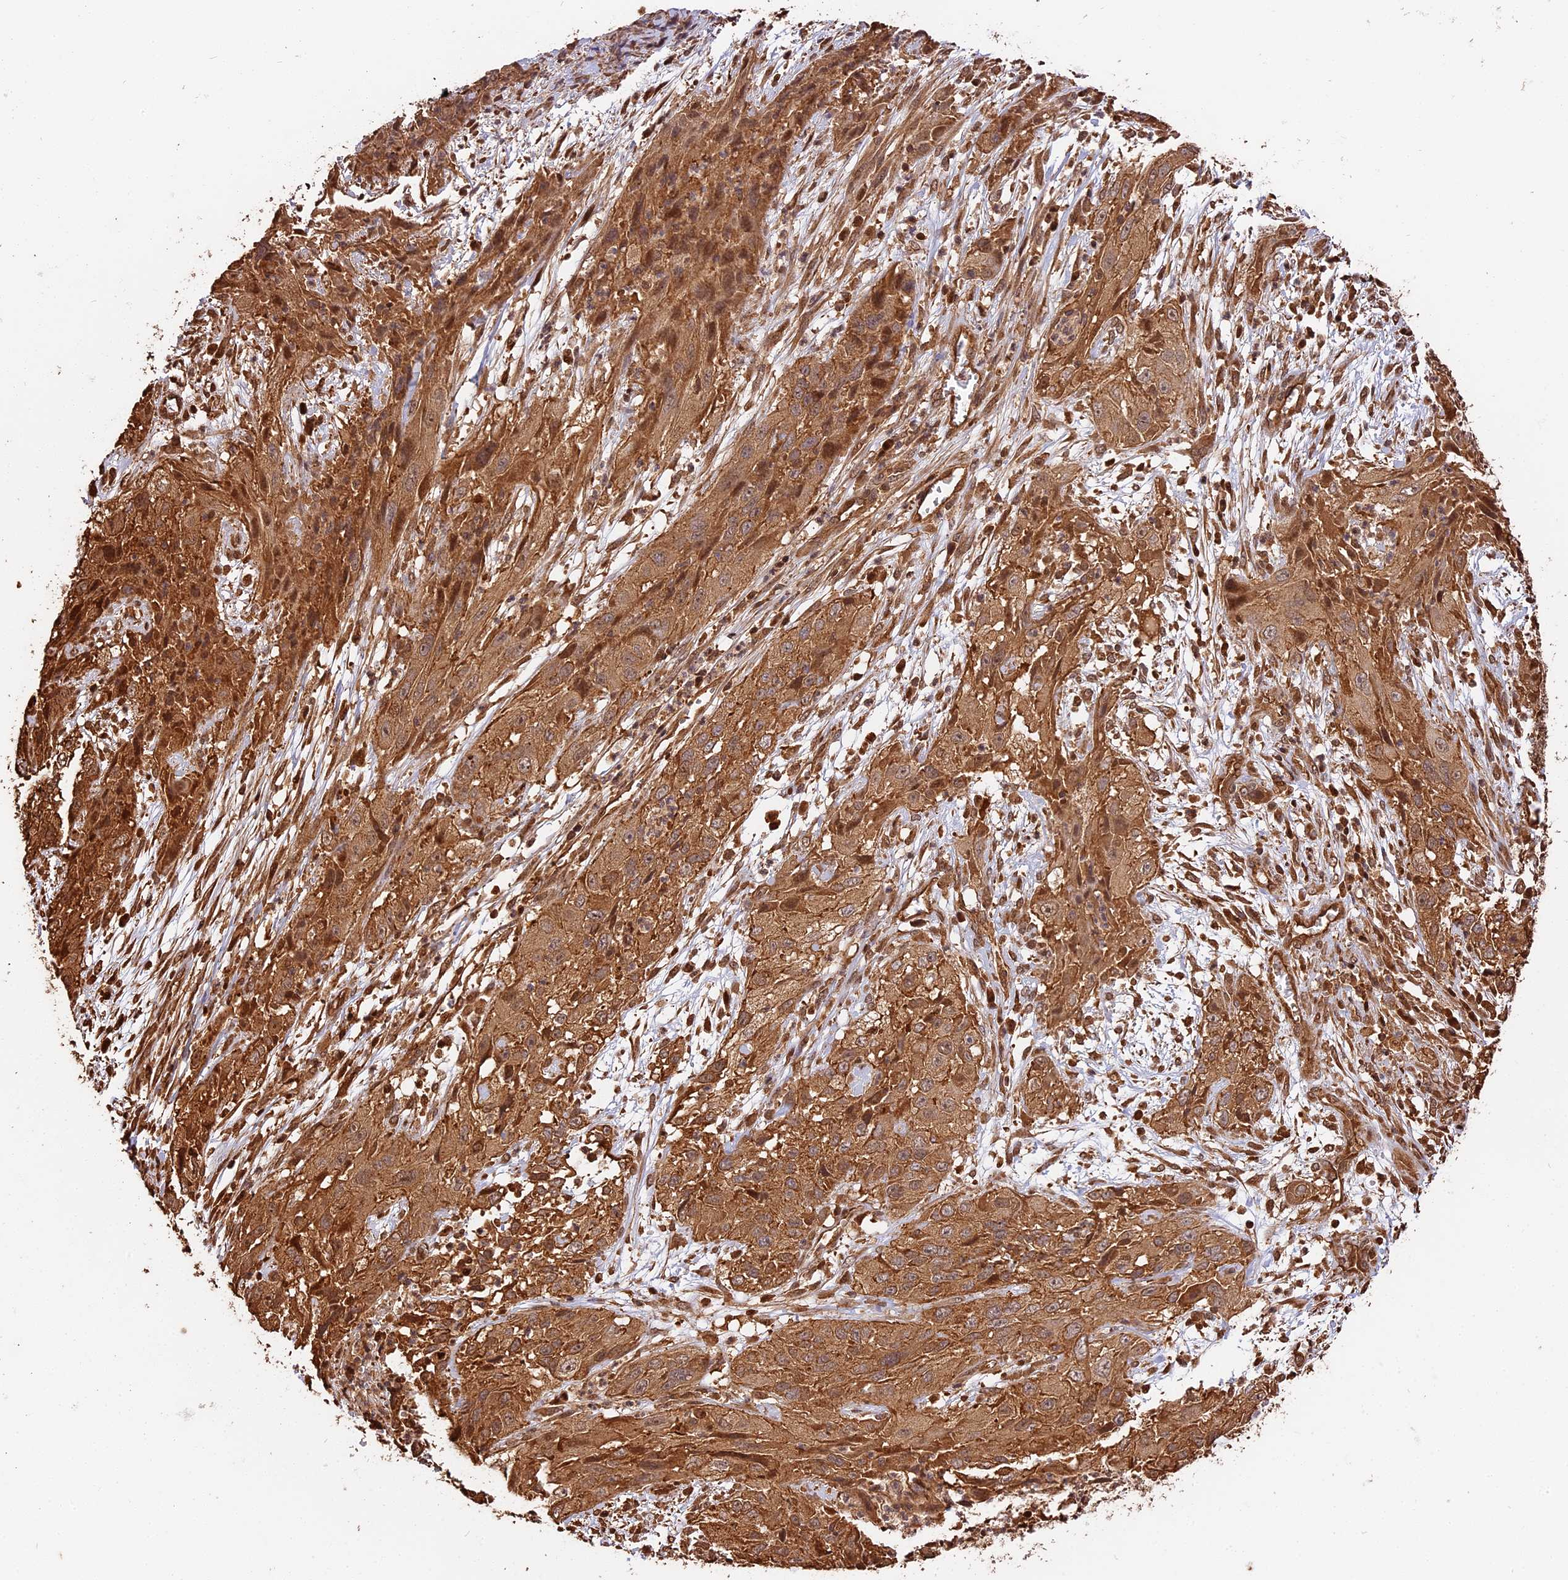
{"staining": {"intensity": "moderate", "quantity": ">75%", "location": "cytoplasmic/membranous"}, "tissue": "cervical cancer", "cell_type": "Tumor cells", "image_type": "cancer", "snomed": [{"axis": "morphology", "description": "Squamous cell carcinoma, NOS"}, {"axis": "topography", "description": "Cervix"}], "caption": "Brown immunohistochemical staining in cervical cancer exhibits moderate cytoplasmic/membranous staining in about >75% of tumor cells.", "gene": "PPP1R37", "patient": {"sex": "female", "age": 32}}